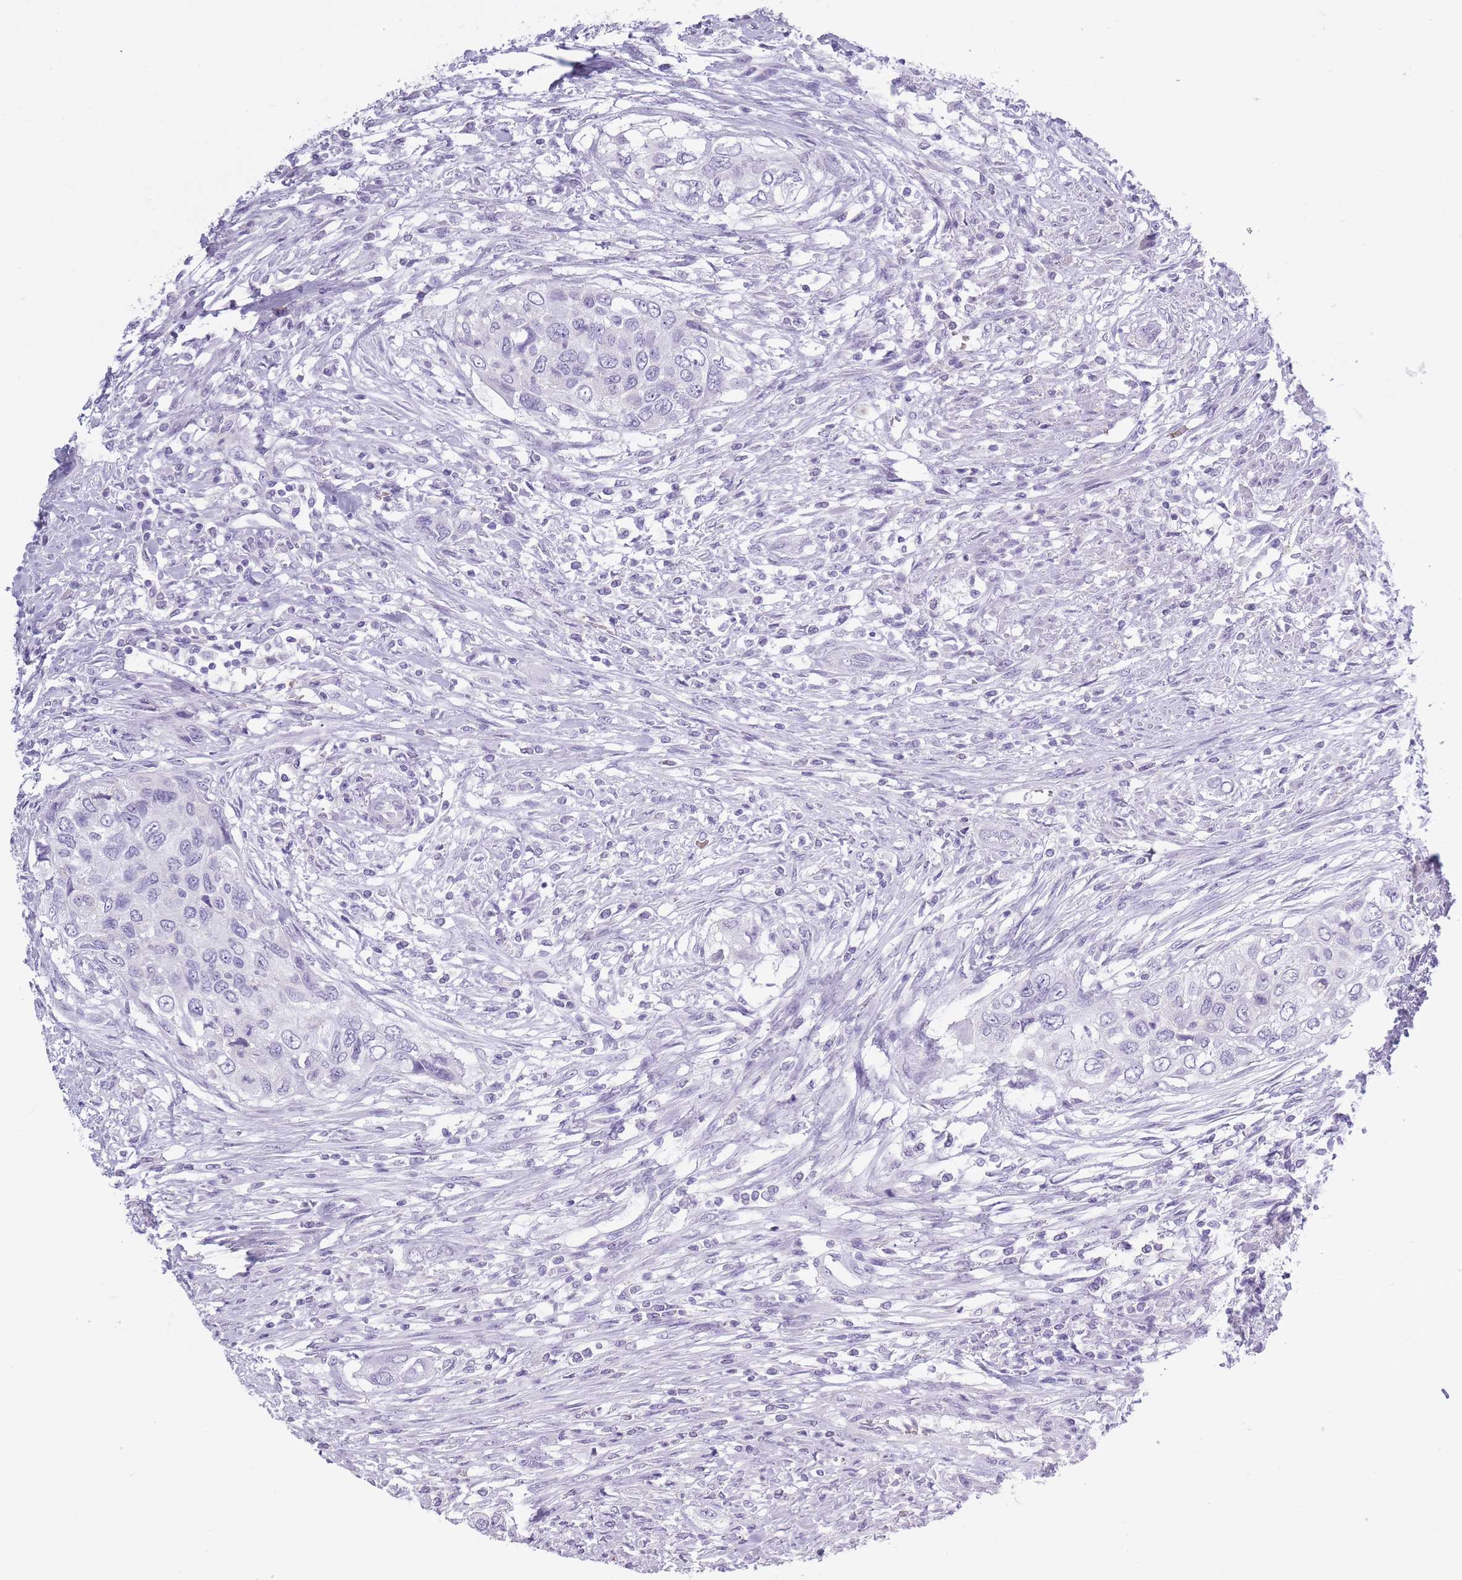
{"staining": {"intensity": "negative", "quantity": "none", "location": "none"}, "tissue": "urothelial cancer", "cell_type": "Tumor cells", "image_type": "cancer", "snomed": [{"axis": "morphology", "description": "Urothelial carcinoma, High grade"}, {"axis": "topography", "description": "Urinary bladder"}], "caption": "Immunohistochemistry image of human urothelial cancer stained for a protein (brown), which shows no staining in tumor cells.", "gene": "OR7C1", "patient": {"sex": "female", "age": 60}}